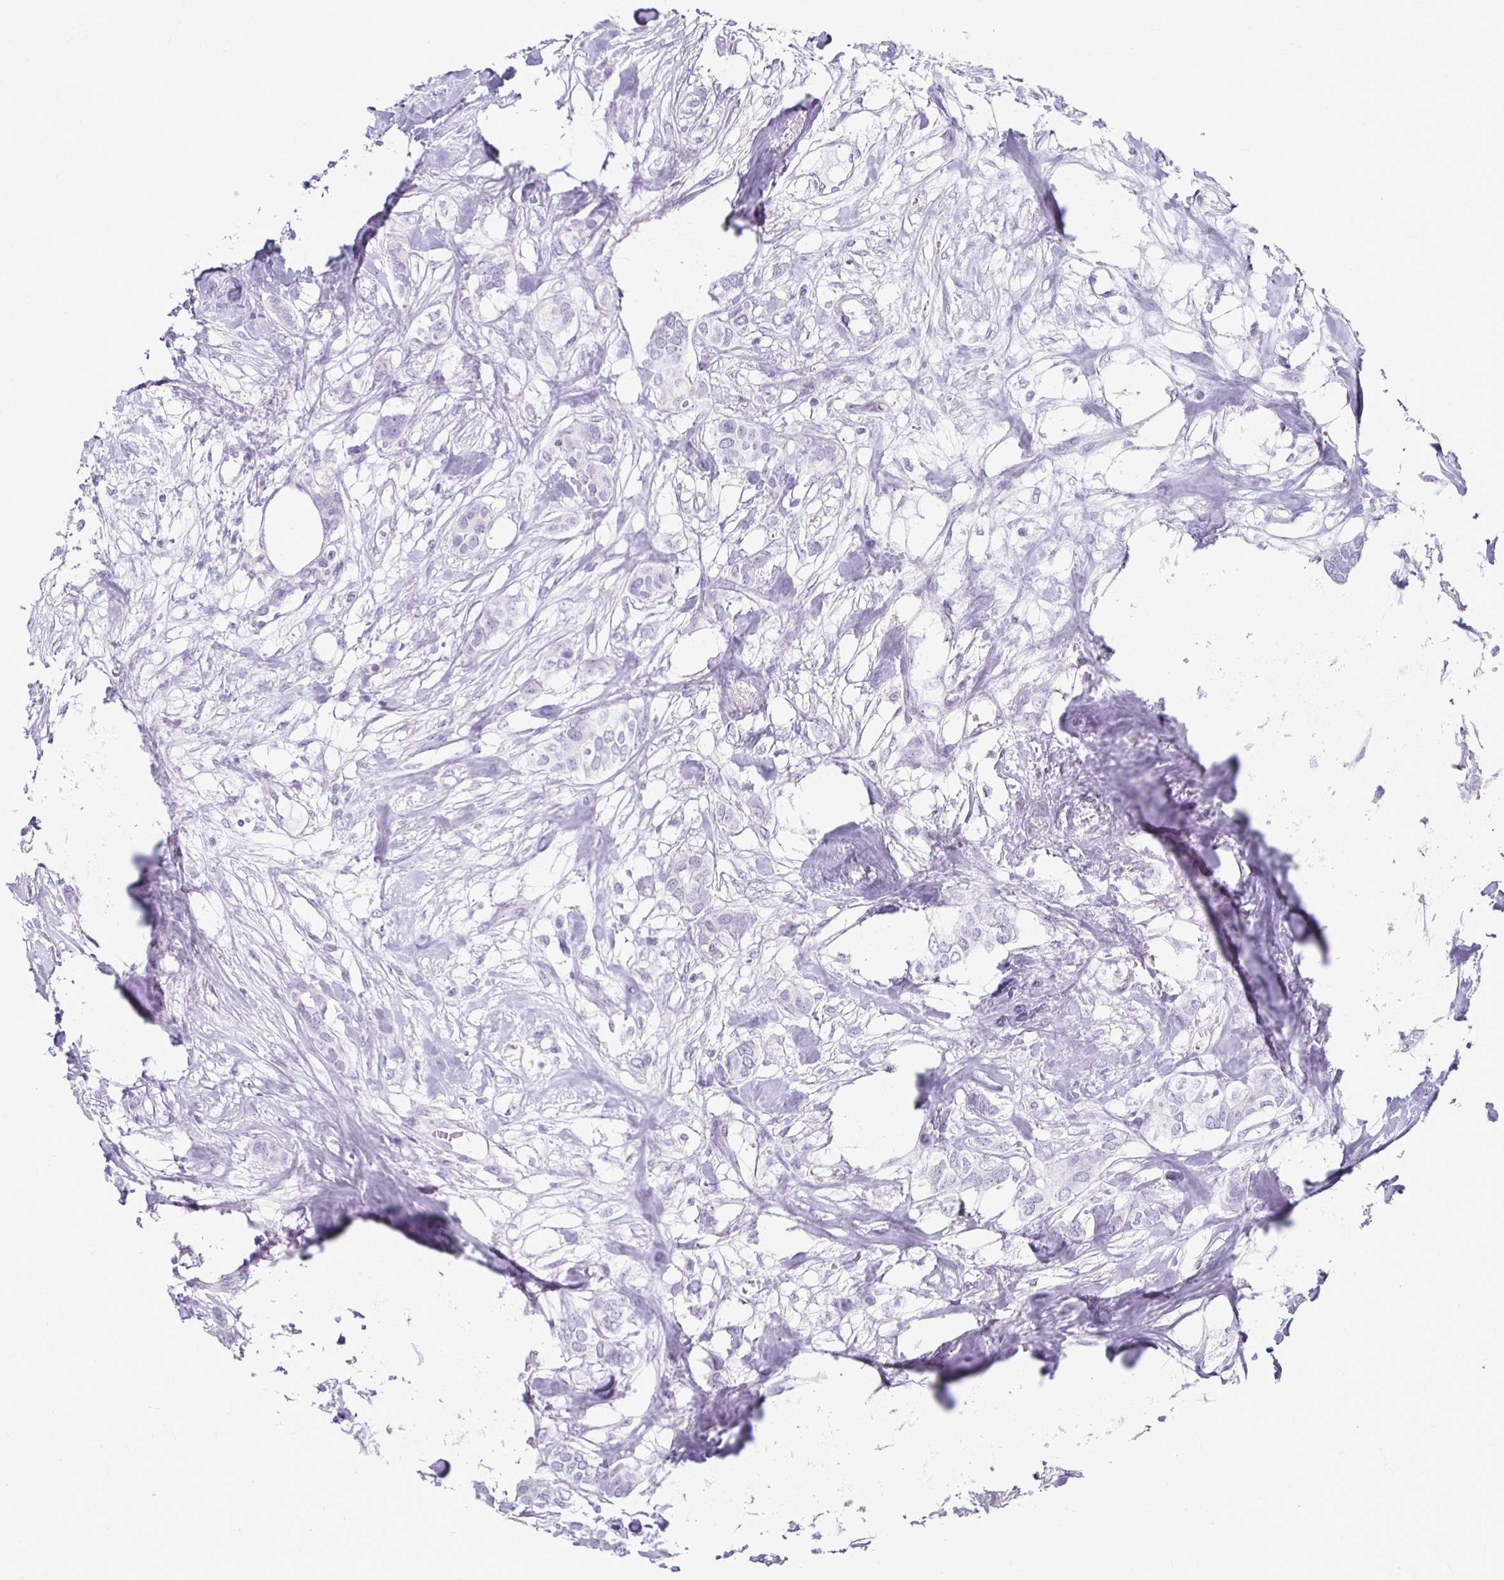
{"staining": {"intensity": "negative", "quantity": "none", "location": "none"}, "tissue": "breast cancer", "cell_type": "Tumor cells", "image_type": "cancer", "snomed": [{"axis": "morphology", "description": "Duct carcinoma"}, {"axis": "topography", "description": "Breast"}], "caption": "IHC of human breast cancer (intraductal carcinoma) exhibits no staining in tumor cells.", "gene": "CST6", "patient": {"sex": "female", "age": 62}}